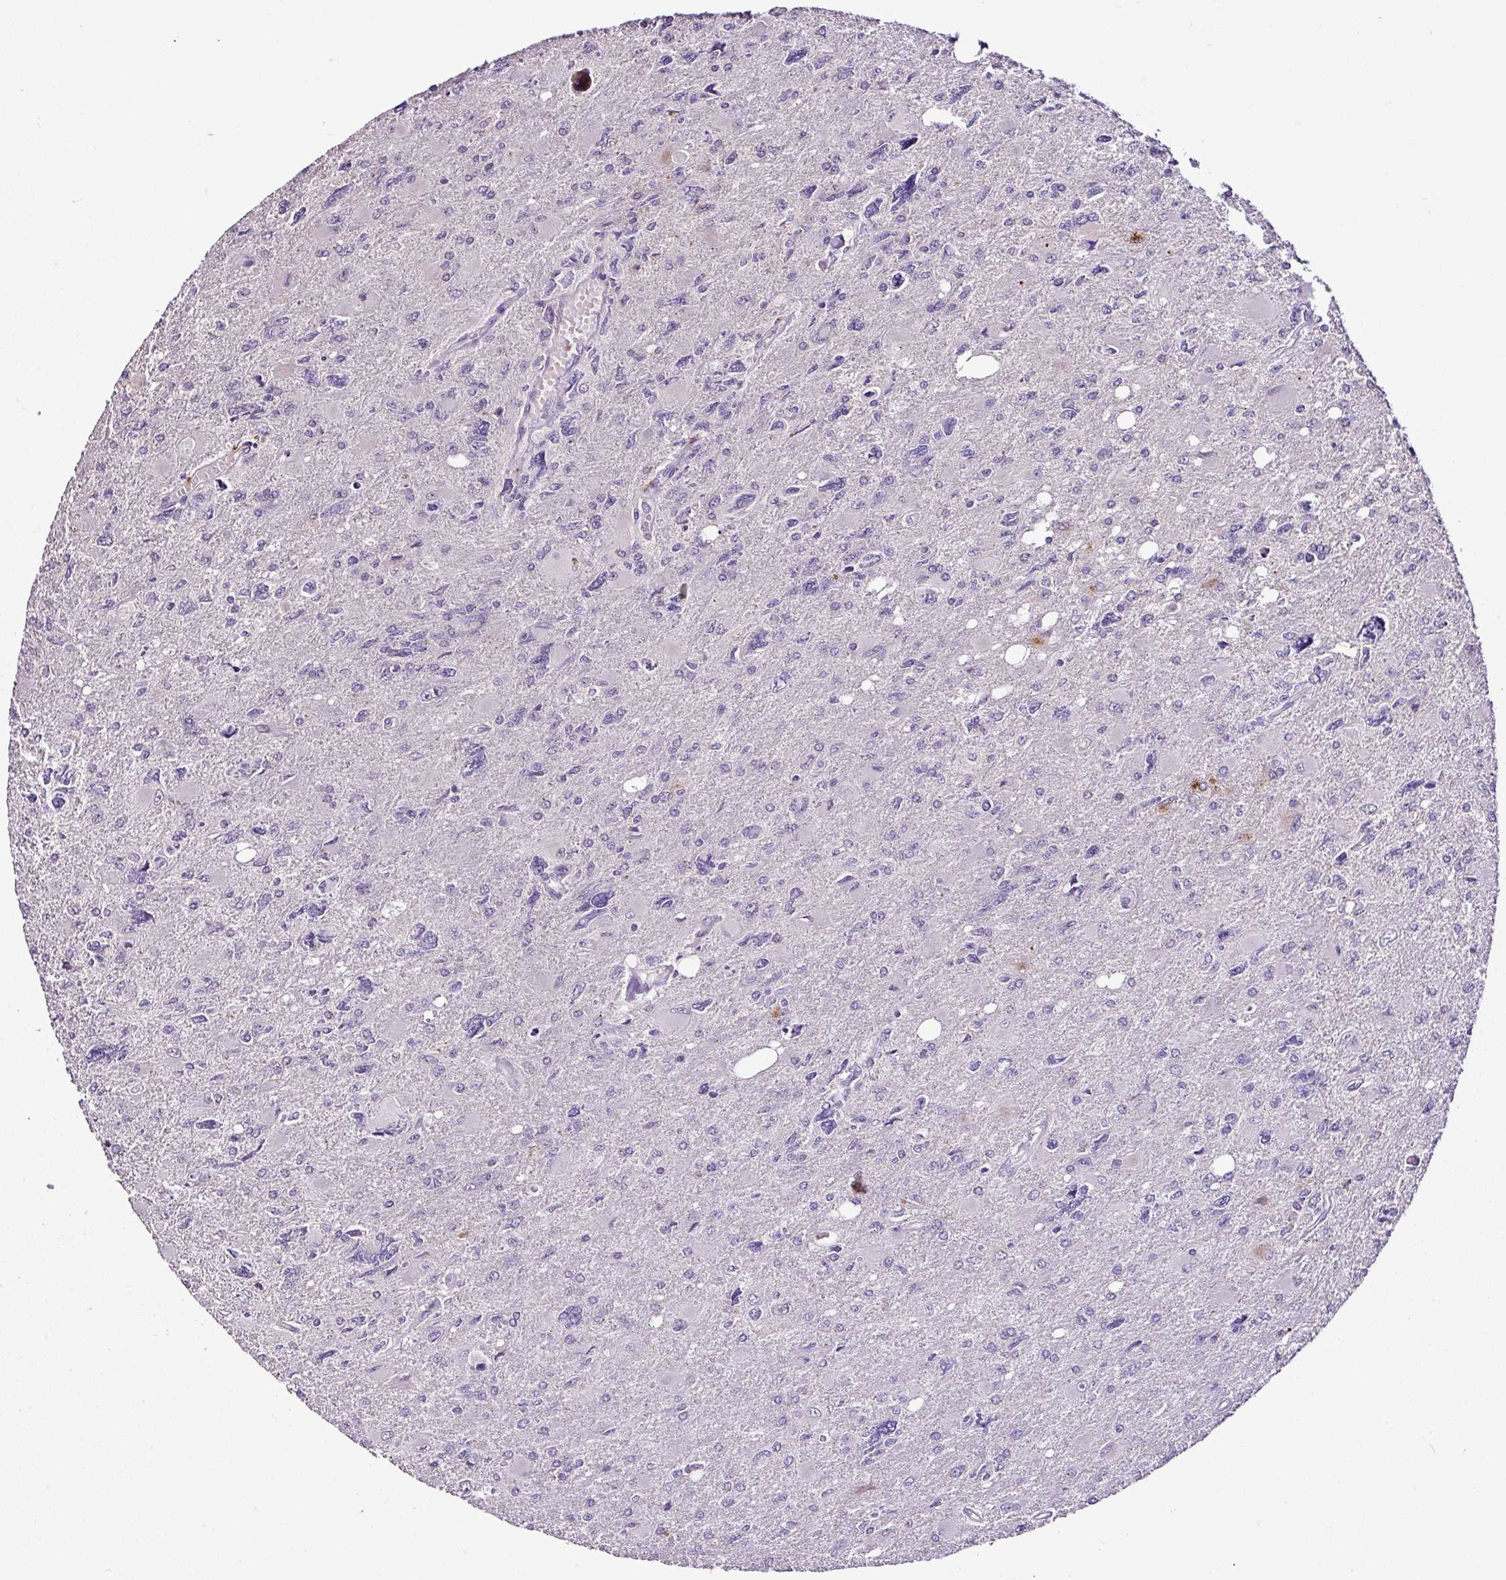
{"staining": {"intensity": "negative", "quantity": "none", "location": "none"}, "tissue": "glioma", "cell_type": "Tumor cells", "image_type": "cancer", "snomed": [{"axis": "morphology", "description": "Glioma, malignant, High grade"}, {"axis": "topography", "description": "Brain"}], "caption": "The image shows no significant expression in tumor cells of high-grade glioma (malignant).", "gene": "ESR1", "patient": {"sex": "male", "age": 67}}